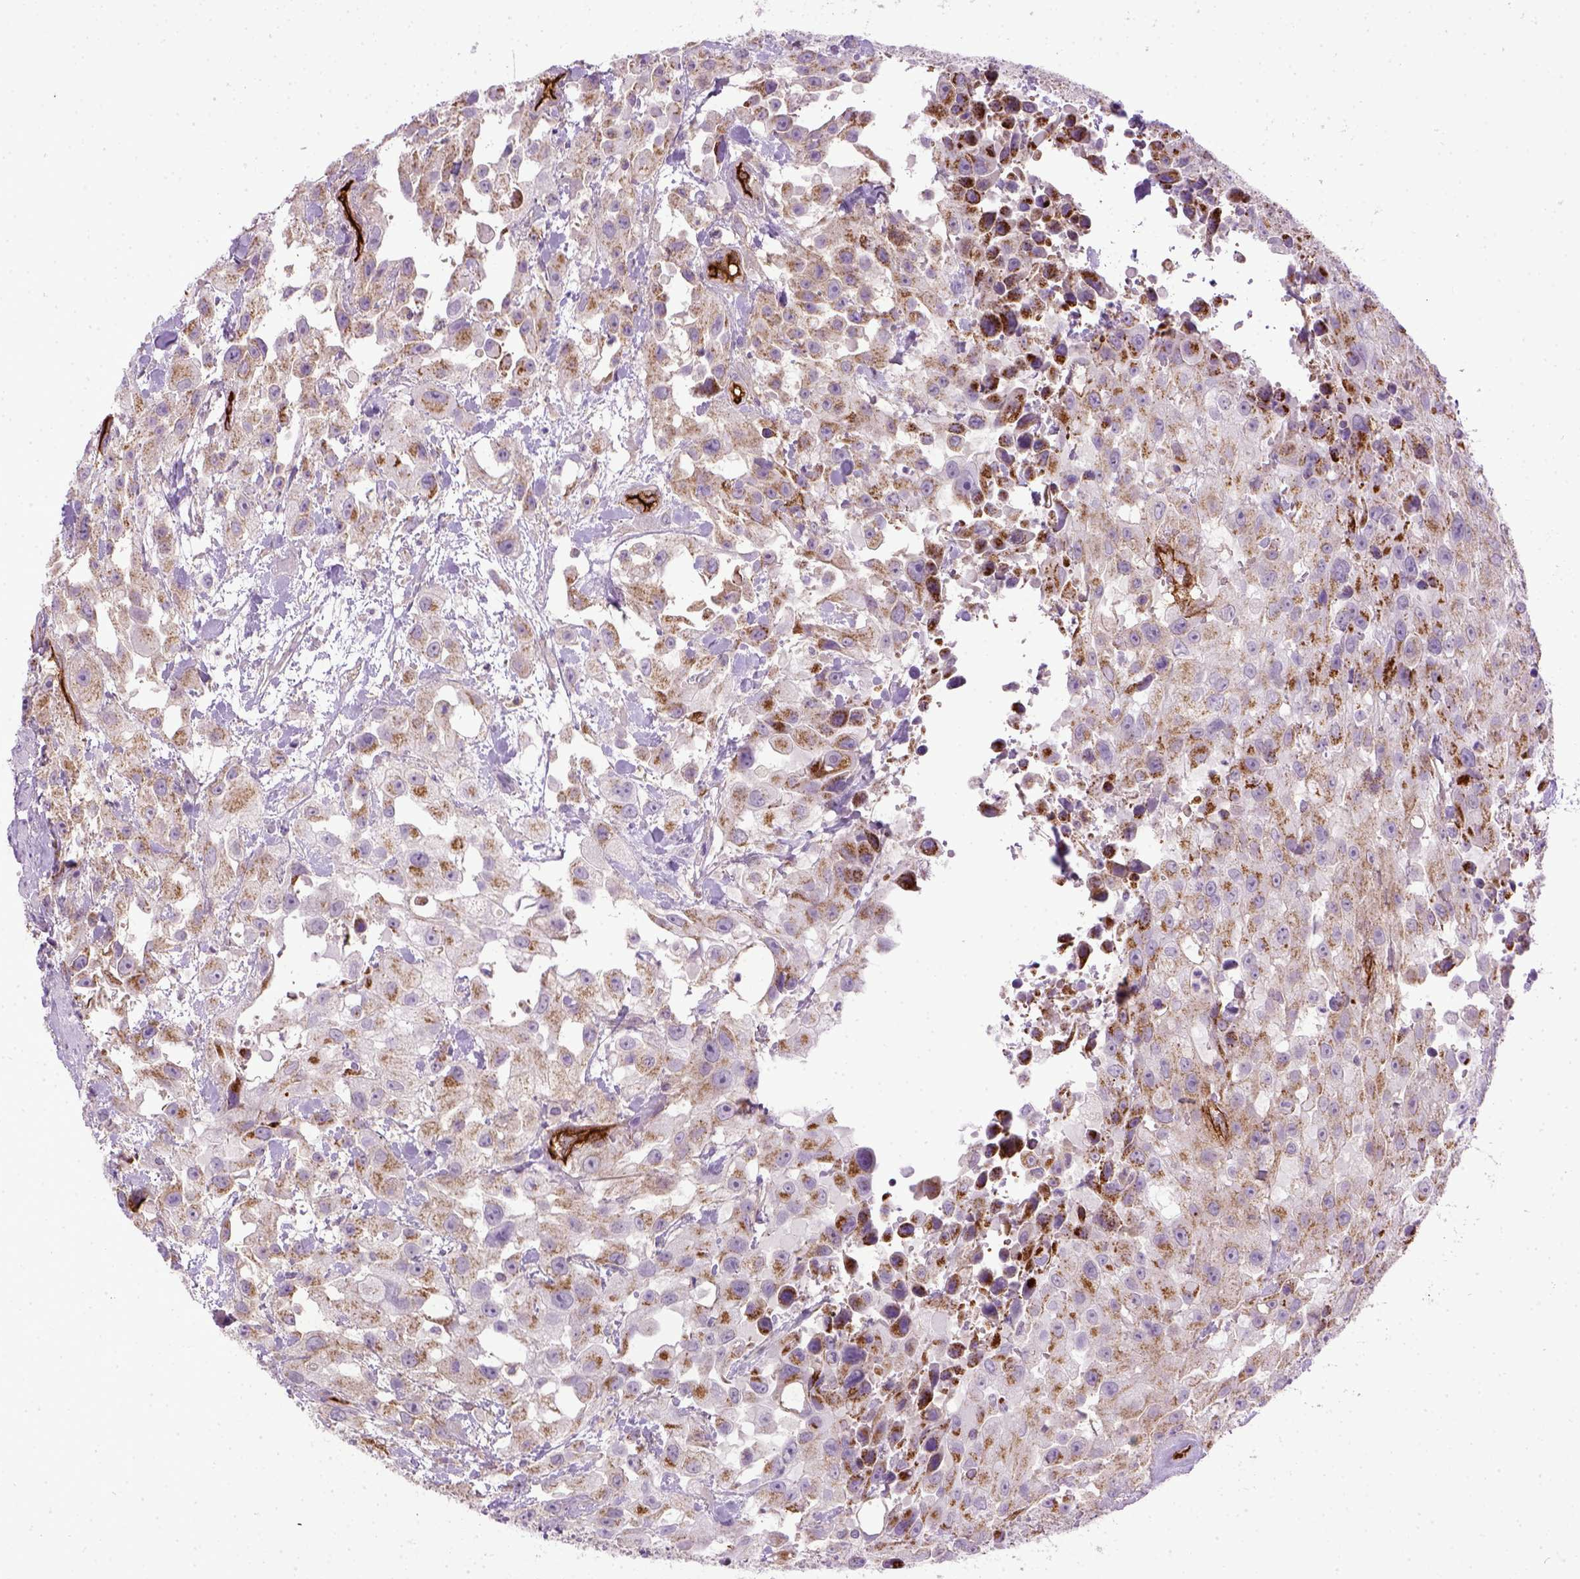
{"staining": {"intensity": "moderate", "quantity": ">75%", "location": "cytoplasmic/membranous"}, "tissue": "urothelial cancer", "cell_type": "Tumor cells", "image_type": "cancer", "snomed": [{"axis": "morphology", "description": "Urothelial carcinoma, High grade"}, {"axis": "topography", "description": "Urinary bladder"}], "caption": "A brown stain labels moderate cytoplasmic/membranous expression of a protein in human urothelial cancer tumor cells. (DAB (3,3'-diaminobenzidine) = brown stain, brightfield microscopy at high magnification).", "gene": "ENG", "patient": {"sex": "male", "age": 79}}